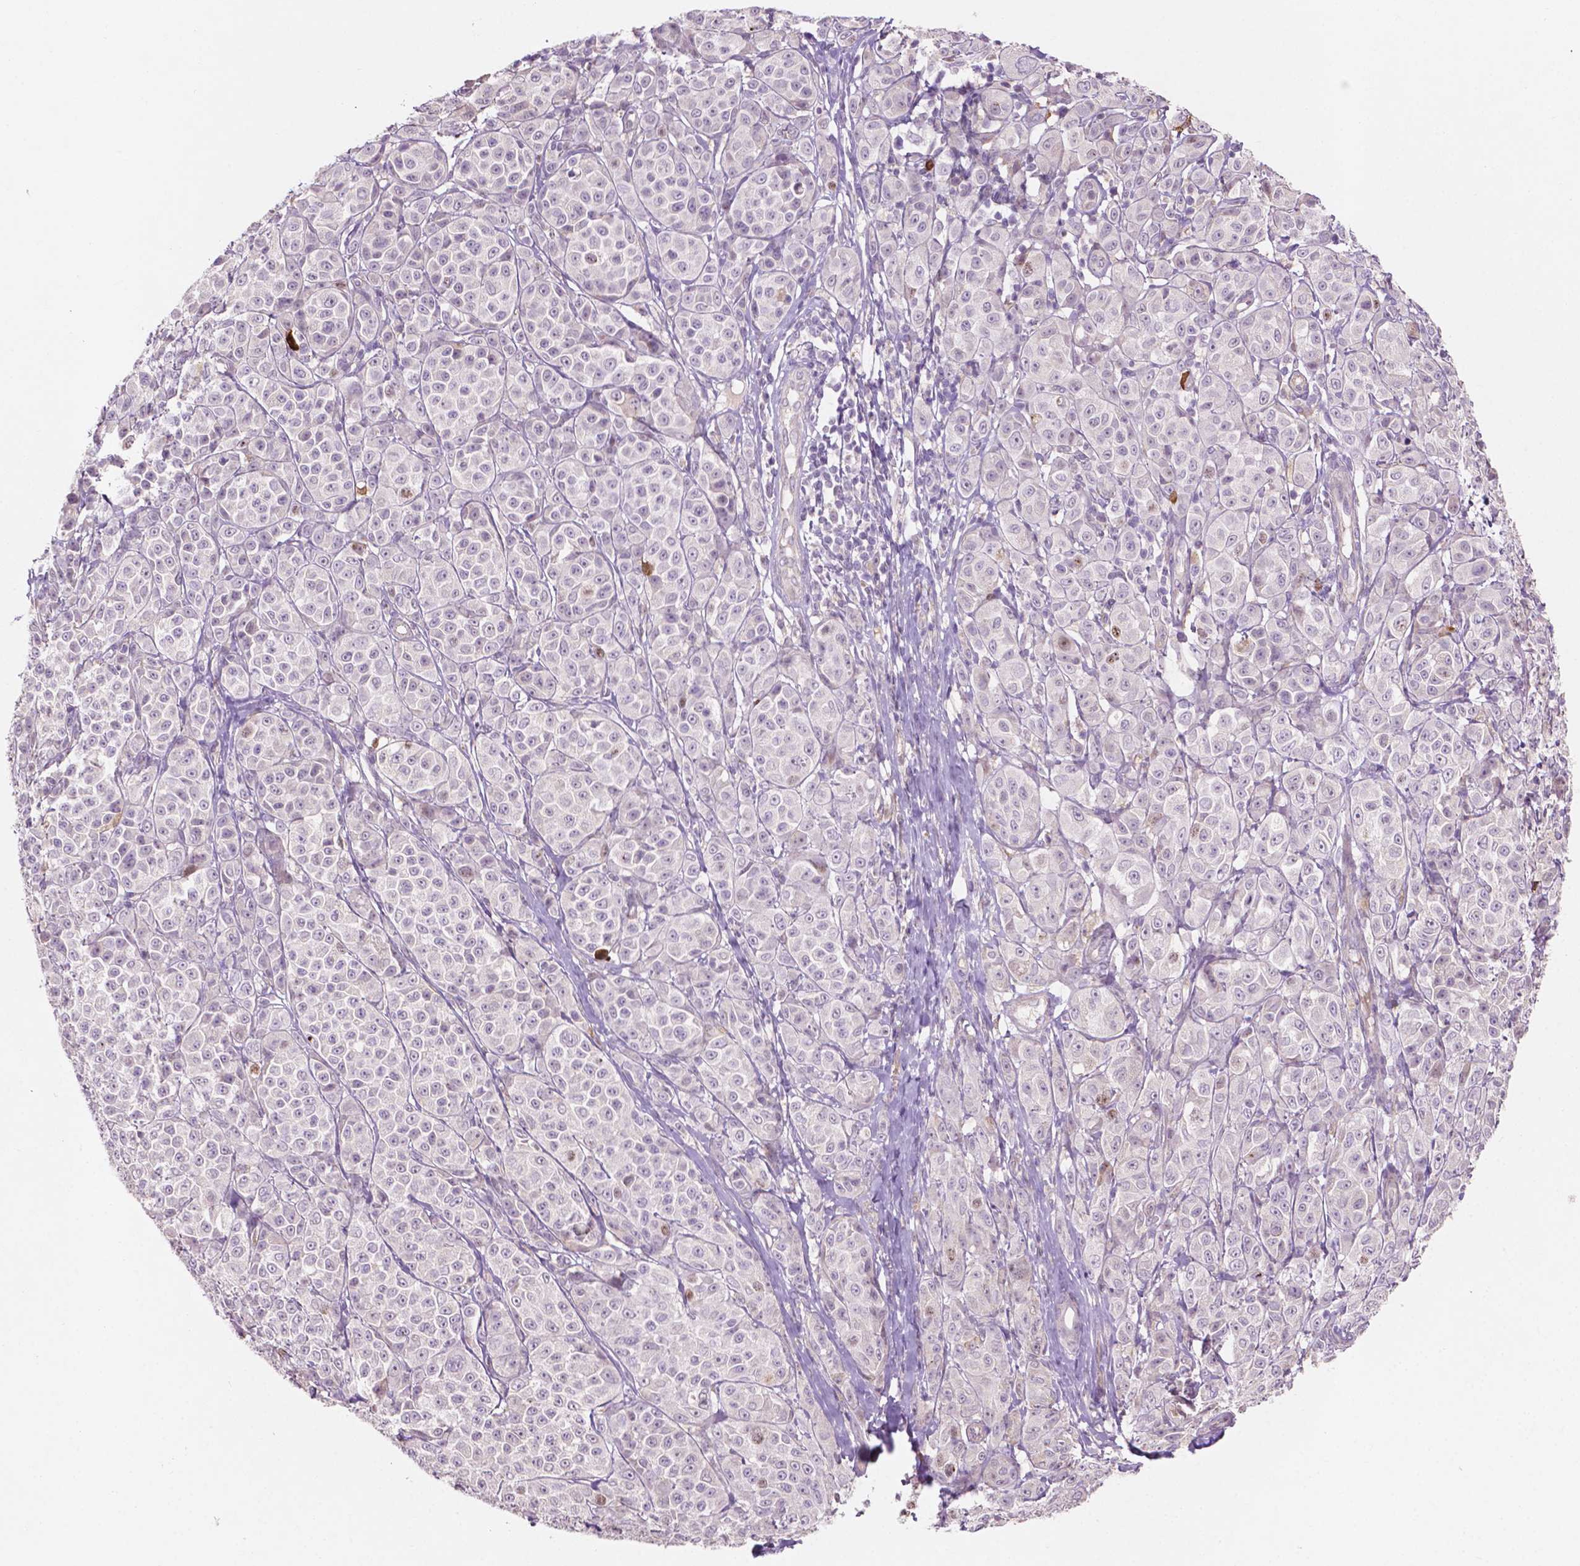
{"staining": {"intensity": "negative", "quantity": "none", "location": "none"}, "tissue": "melanoma", "cell_type": "Tumor cells", "image_type": "cancer", "snomed": [{"axis": "morphology", "description": "Malignant melanoma, NOS"}, {"axis": "topography", "description": "Skin"}], "caption": "Immunohistochemical staining of melanoma reveals no significant positivity in tumor cells. (Immunohistochemistry (ihc), brightfield microscopy, high magnification).", "gene": "LRP1B", "patient": {"sex": "male", "age": 89}}